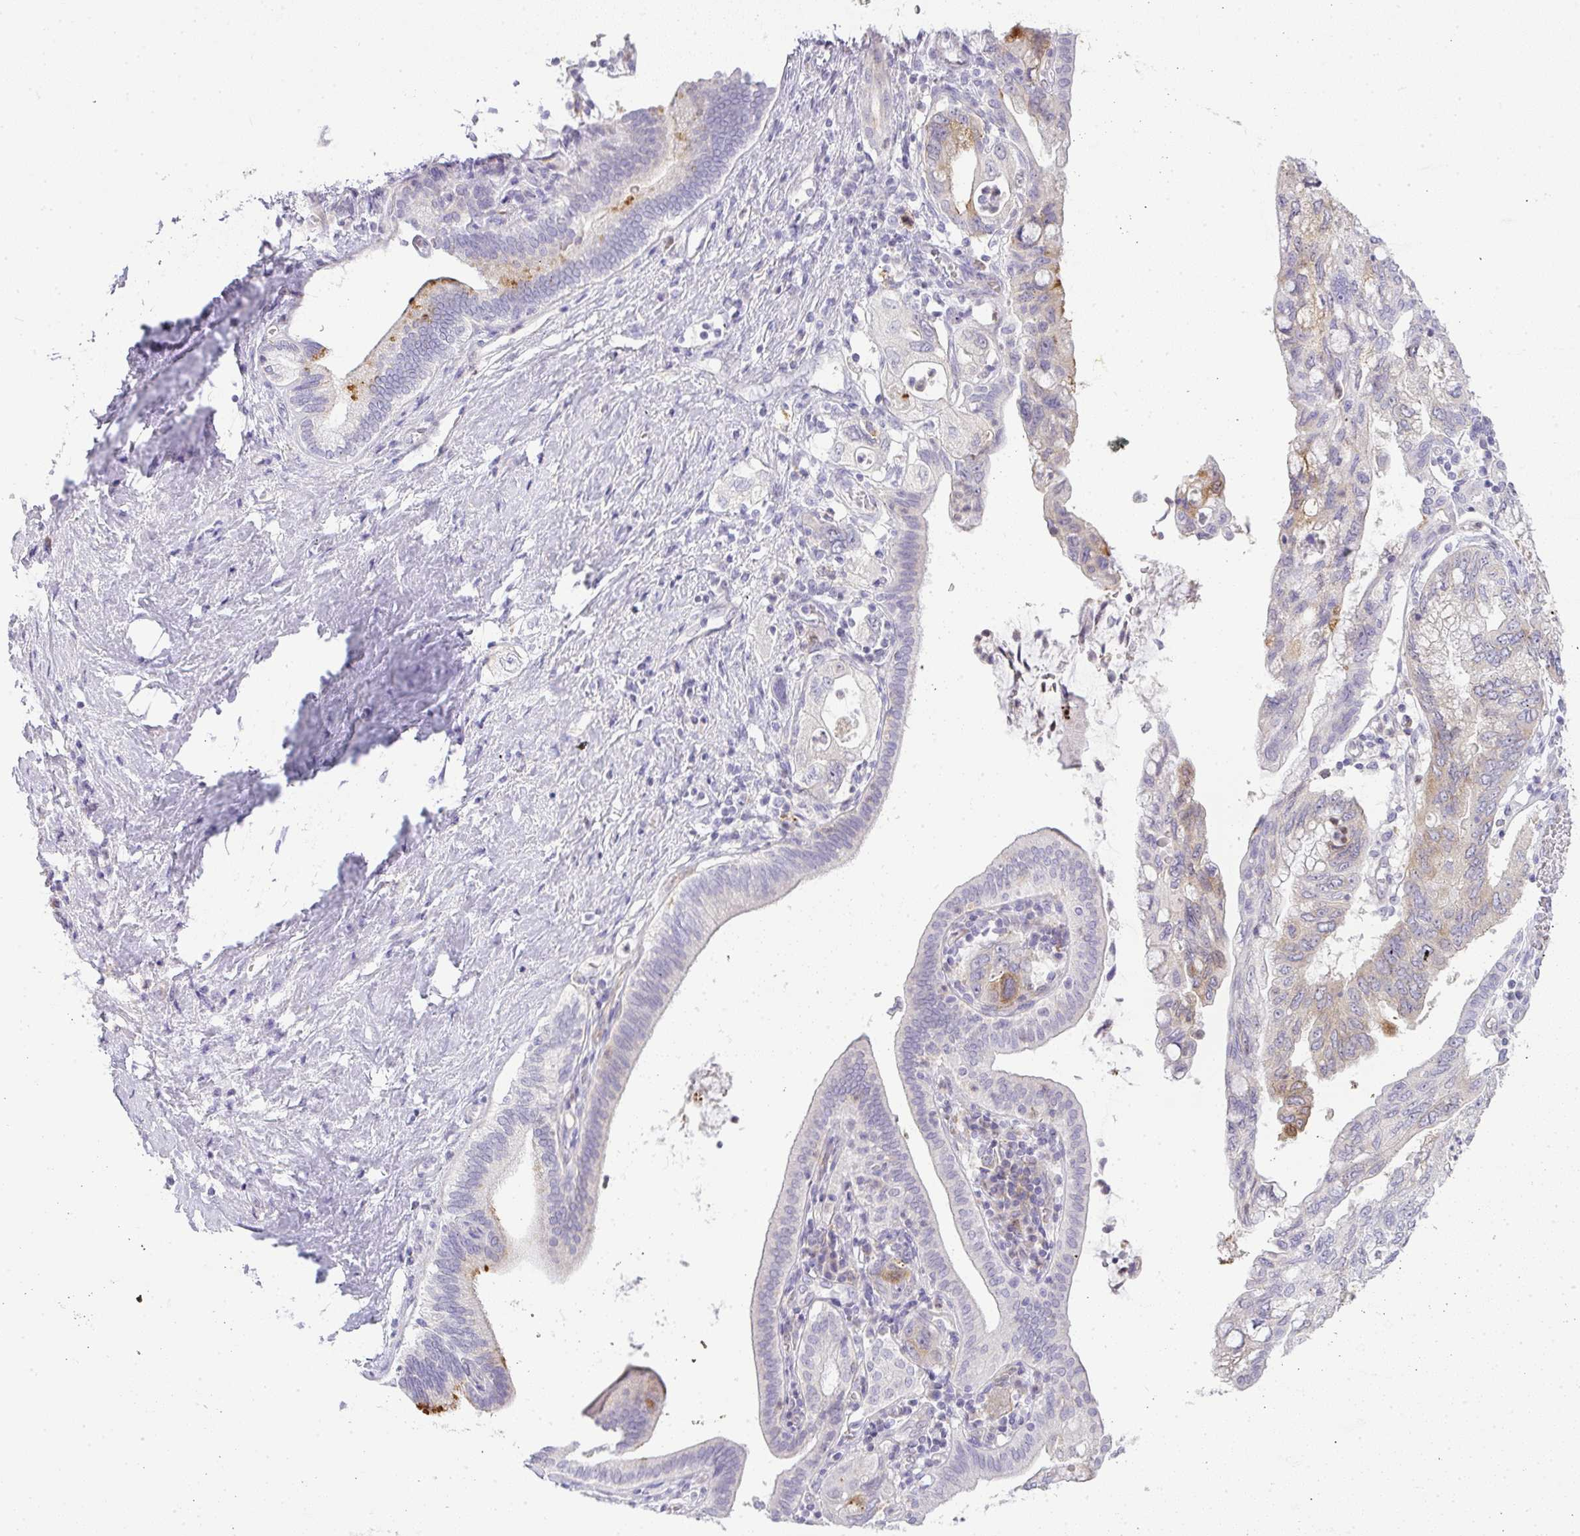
{"staining": {"intensity": "moderate", "quantity": "<25%", "location": "cytoplasmic/membranous"}, "tissue": "pancreatic cancer", "cell_type": "Tumor cells", "image_type": "cancer", "snomed": [{"axis": "morphology", "description": "Adenocarcinoma, NOS"}, {"axis": "topography", "description": "Pancreas"}], "caption": "Immunohistochemistry of pancreatic cancer shows low levels of moderate cytoplasmic/membranous positivity in about <25% of tumor cells.", "gene": "LIPE", "patient": {"sex": "female", "age": 73}}